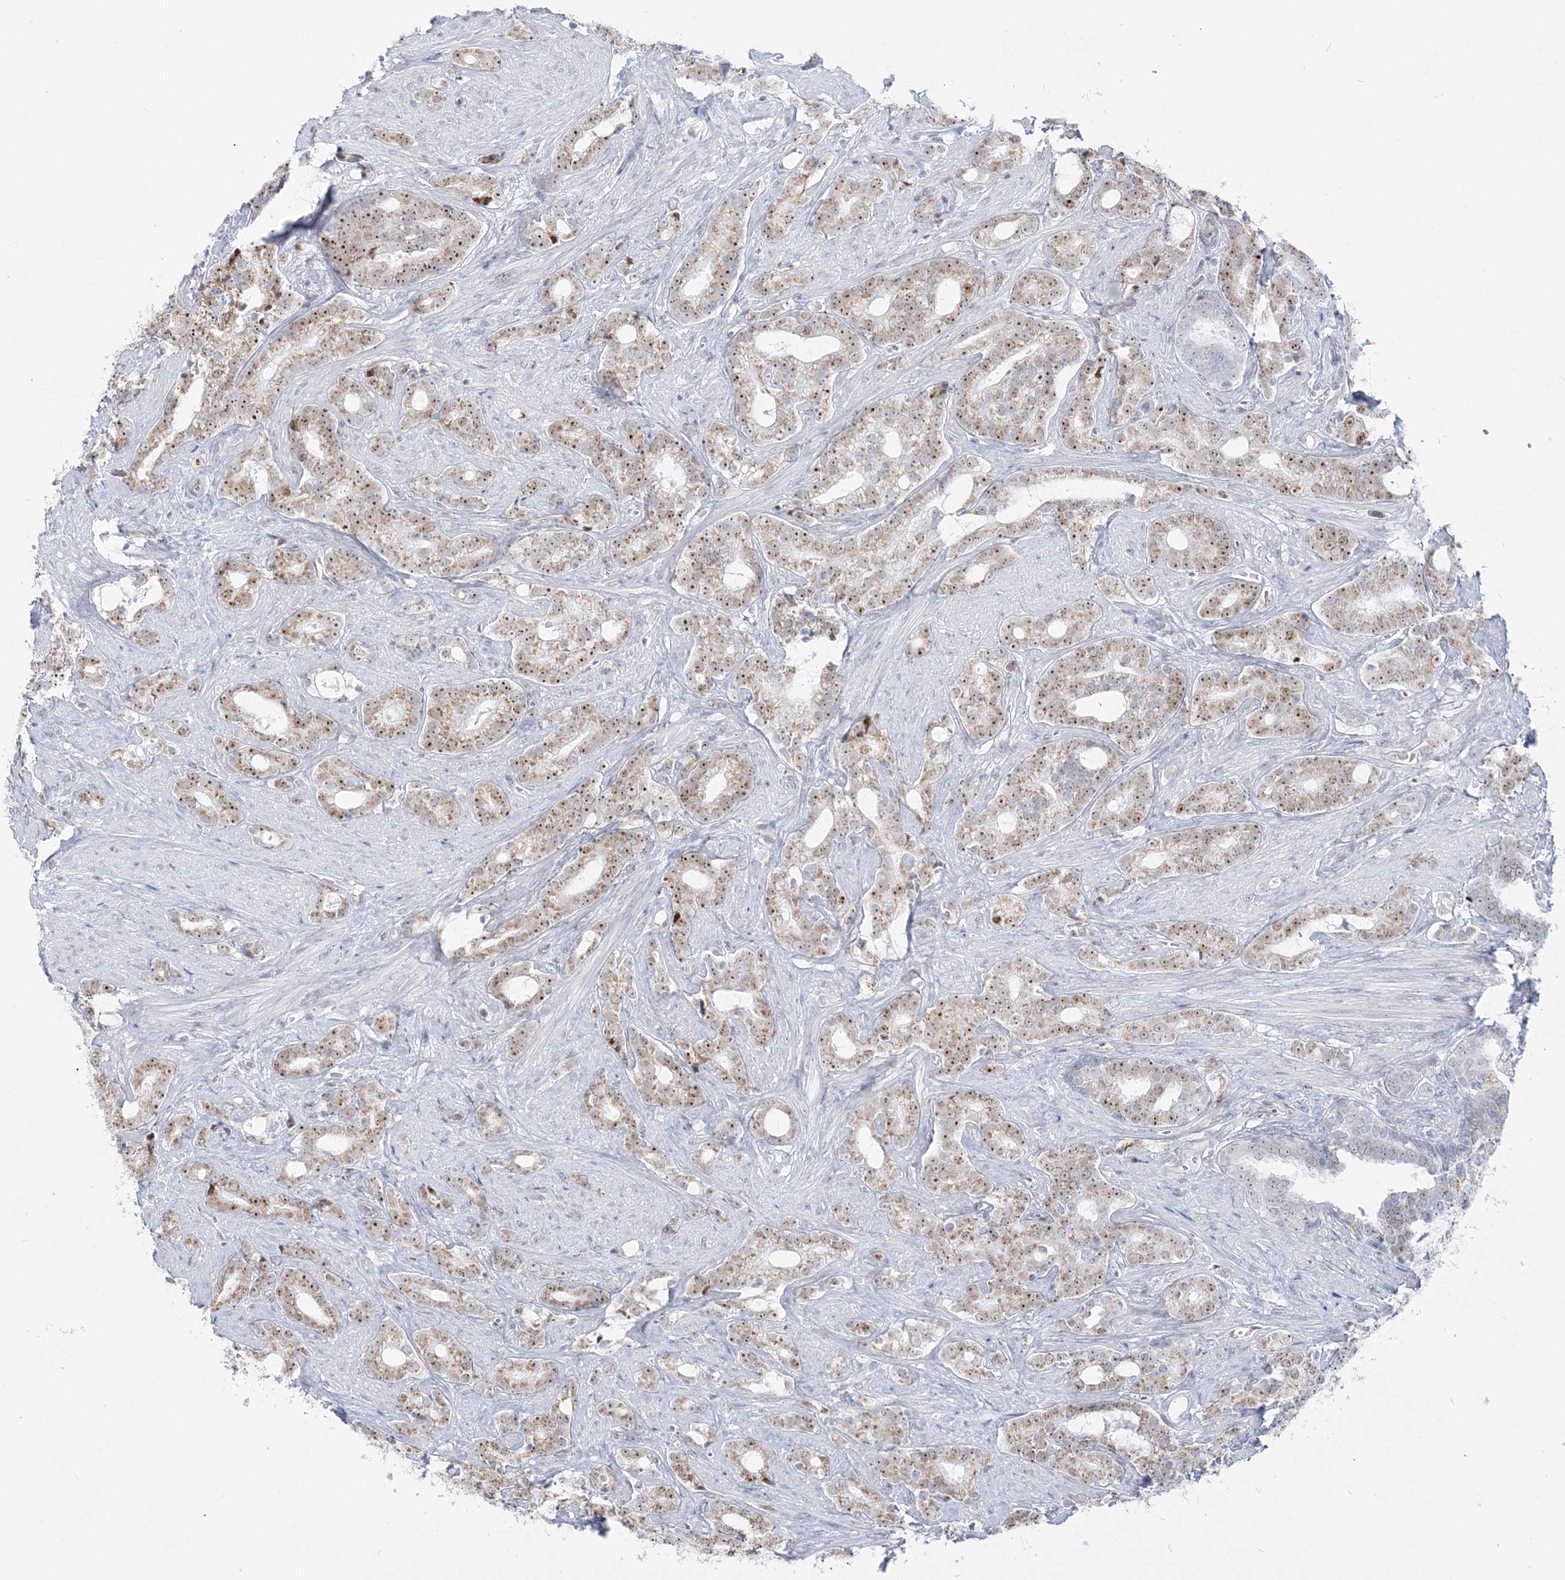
{"staining": {"intensity": "moderate", "quantity": ">75%", "location": "cytoplasmic/membranous,nuclear"}, "tissue": "prostate cancer", "cell_type": "Tumor cells", "image_type": "cancer", "snomed": [{"axis": "morphology", "description": "Adenocarcinoma, High grade"}, {"axis": "topography", "description": "Prostate and seminal vesicle, NOS"}], "caption": "This photomicrograph shows immunohistochemistry staining of prostate adenocarcinoma (high-grade), with medium moderate cytoplasmic/membranous and nuclear expression in about >75% of tumor cells.", "gene": "DDX21", "patient": {"sex": "male", "age": 67}}